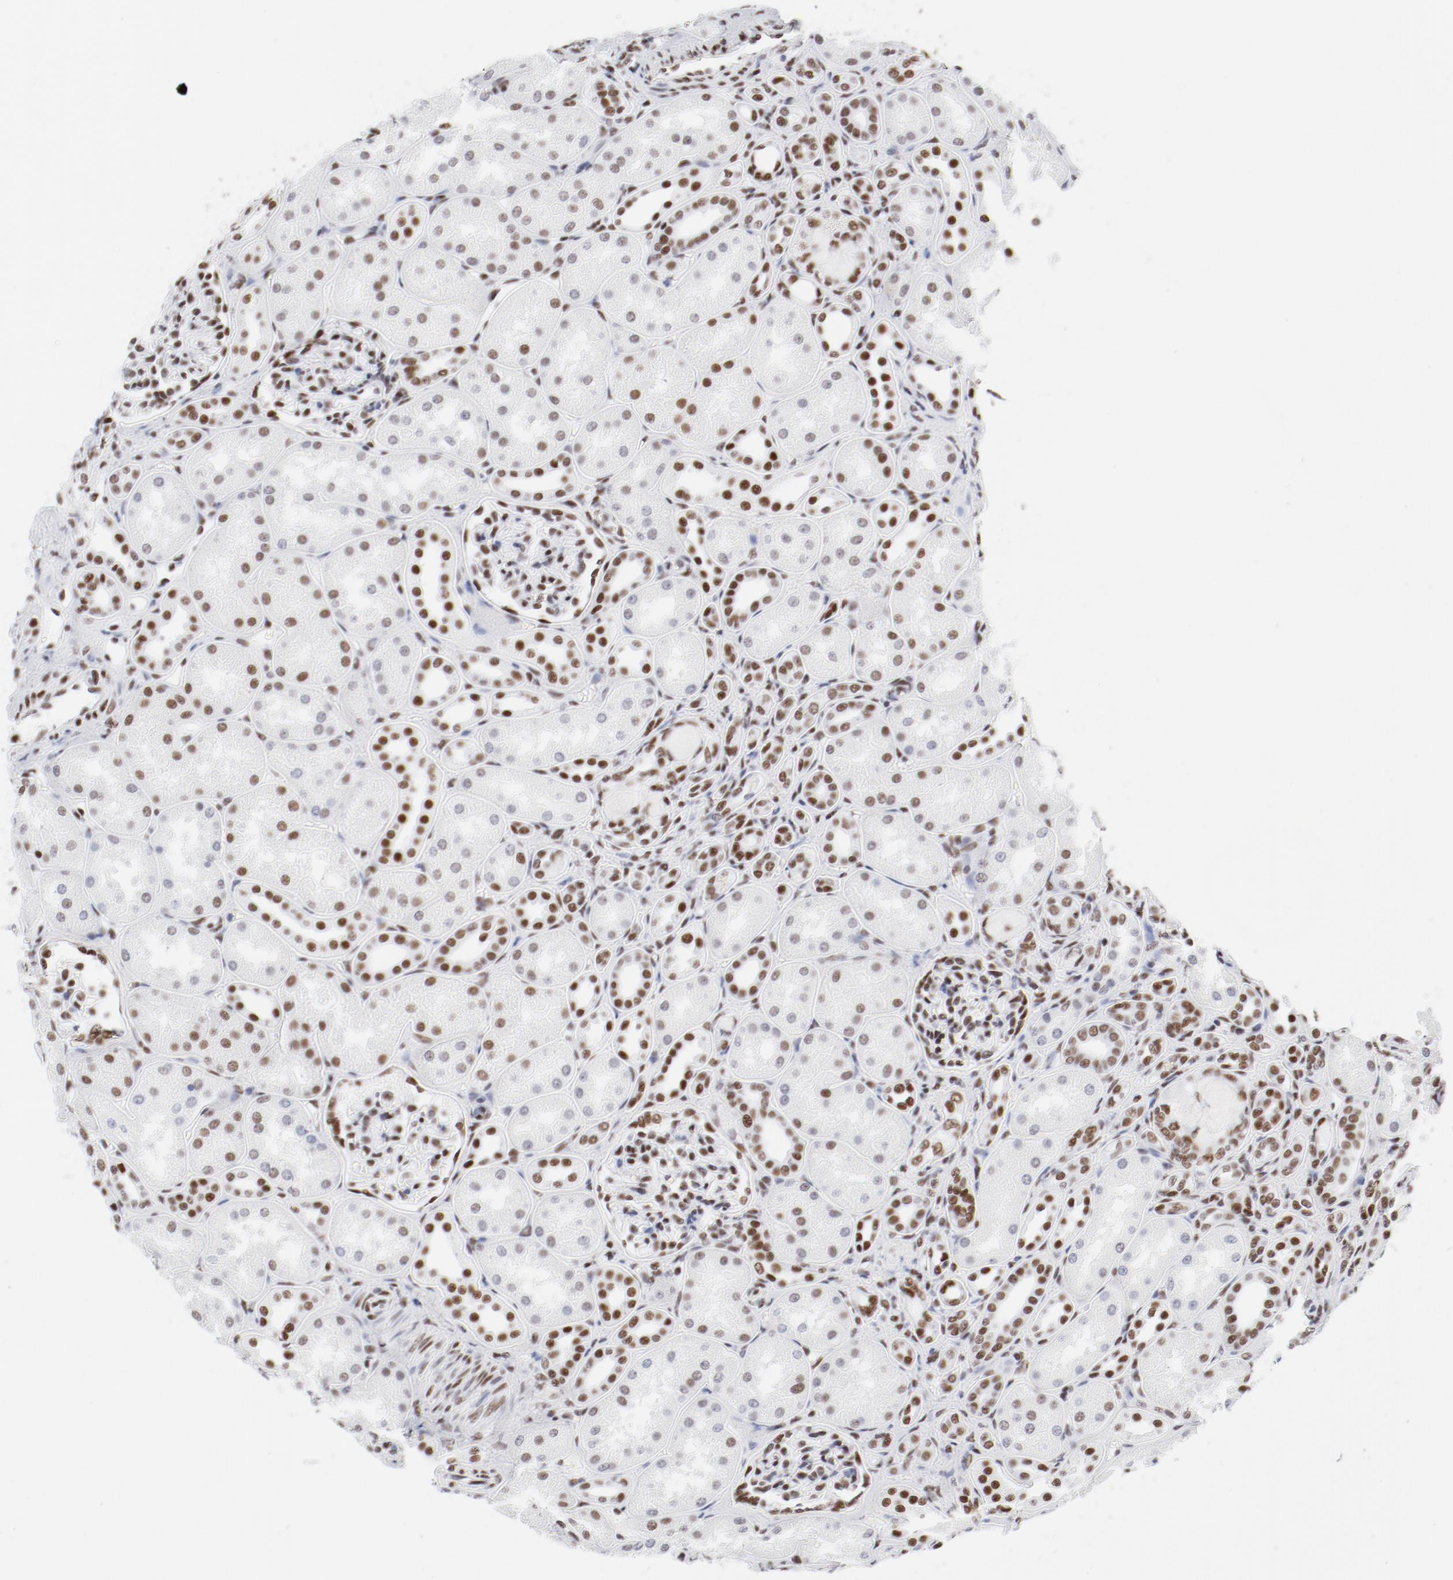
{"staining": {"intensity": "moderate", "quantity": "<25%", "location": "nuclear"}, "tissue": "kidney", "cell_type": "Cells in glomeruli", "image_type": "normal", "snomed": [{"axis": "morphology", "description": "Normal tissue, NOS"}, {"axis": "topography", "description": "Kidney"}], "caption": "IHC (DAB (3,3'-diaminobenzidine)) staining of benign human kidney displays moderate nuclear protein staining in about <25% of cells in glomeruli.", "gene": "ATF2", "patient": {"sex": "male", "age": 7}}